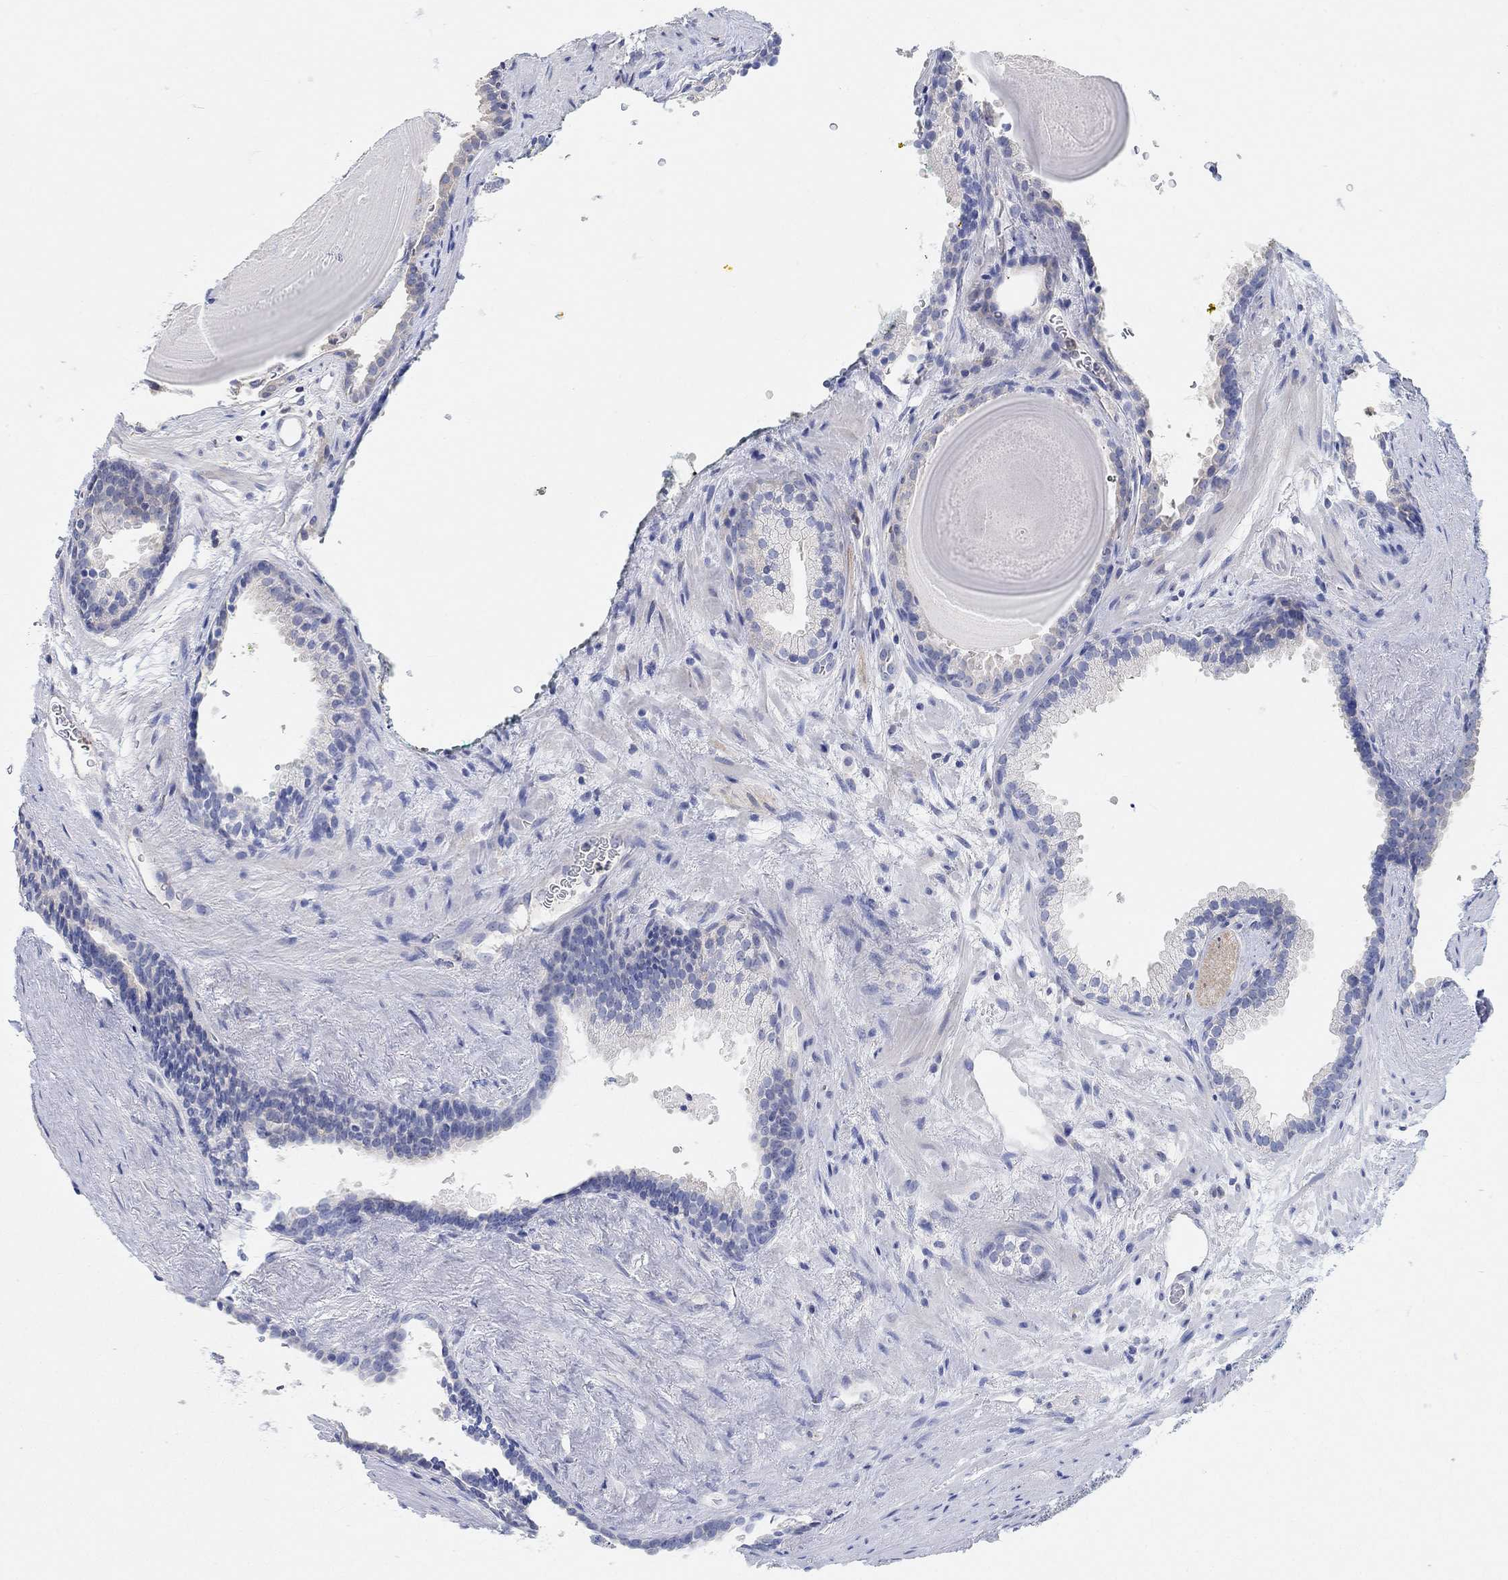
{"staining": {"intensity": "negative", "quantity": "none", "location": "none"}, "tissue": "prostate cancer", "cell_type": "Tumor cells", "image_type": "cancer", "snomed": [{"axis": "morphology", "description": "Adenocarcinoma, High grade"}, {"axis": "topography", "description": "Prostate and seminal vesicle, NOS"}], "caption": "Immunohistochemistry histopathology image of neoplastic tissue: adenocarcinoma (high-grade) (prostate) stained with DAB (3,3'-diaminobenzidine) displays no significant protein staining in tumor cells. (Stains: DAB immunohistochemistry (IHC) with hematoxylin counter stain, Microscopy: brightfield microscopy at high magnification).", "gene": "NLRP14", "patient": {"sex": "male", "age": 62}}